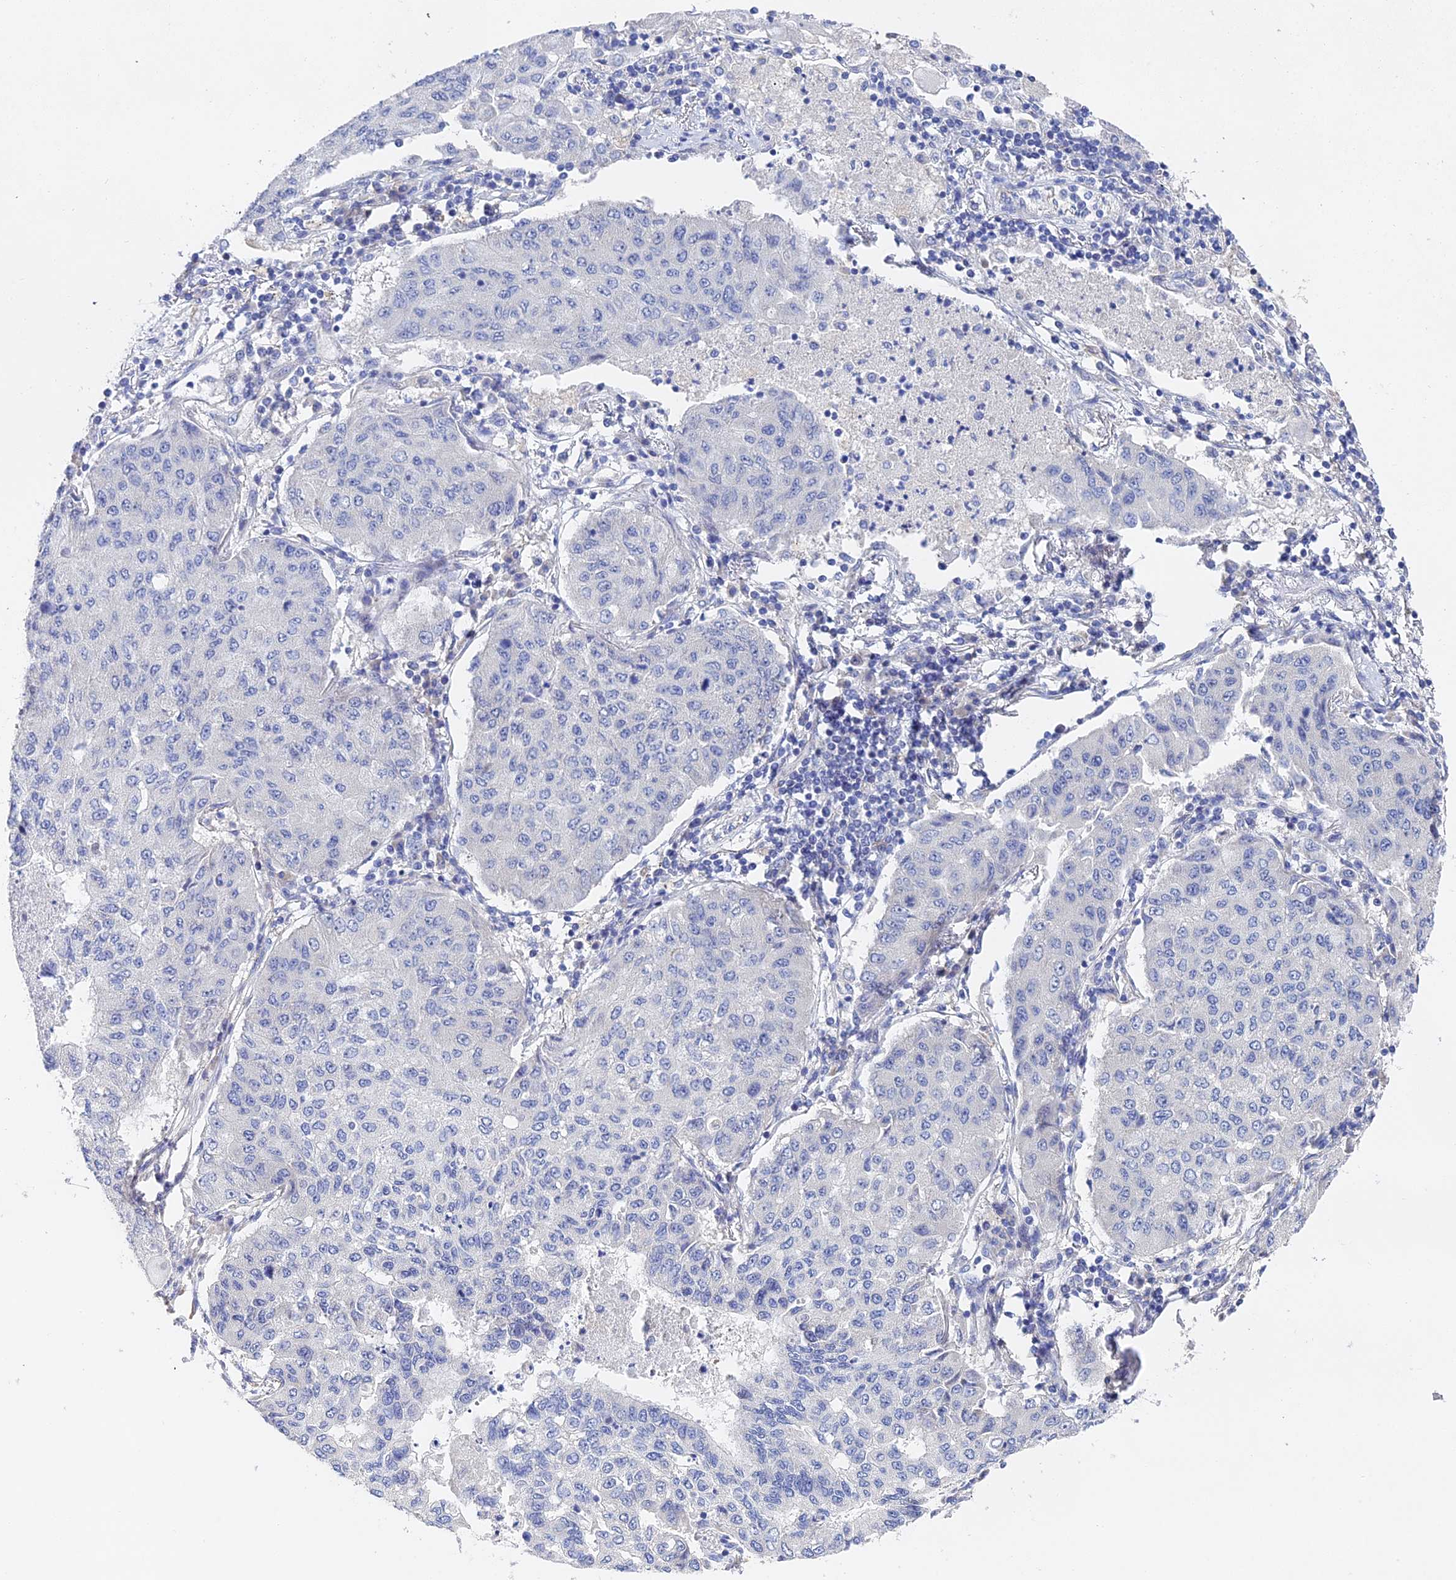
{"staining": {"intensity": "negative", "quantity": "none", "location": "none"}, "tissue": "lung cancer", "cell_type": "Tumor cells", "image_type": "cancer", "snomed": [{"axis": "morphology", "description": "Squamous cell carcinoma, NOS"}, {"axis": "topography", "description": "Lung"}], "caption": "Protein analysis of lung cancer displays no significant staining in tumor cells.", "gene": "ENSG00000268674", "patient": {"sex": "male", "age": 74}}